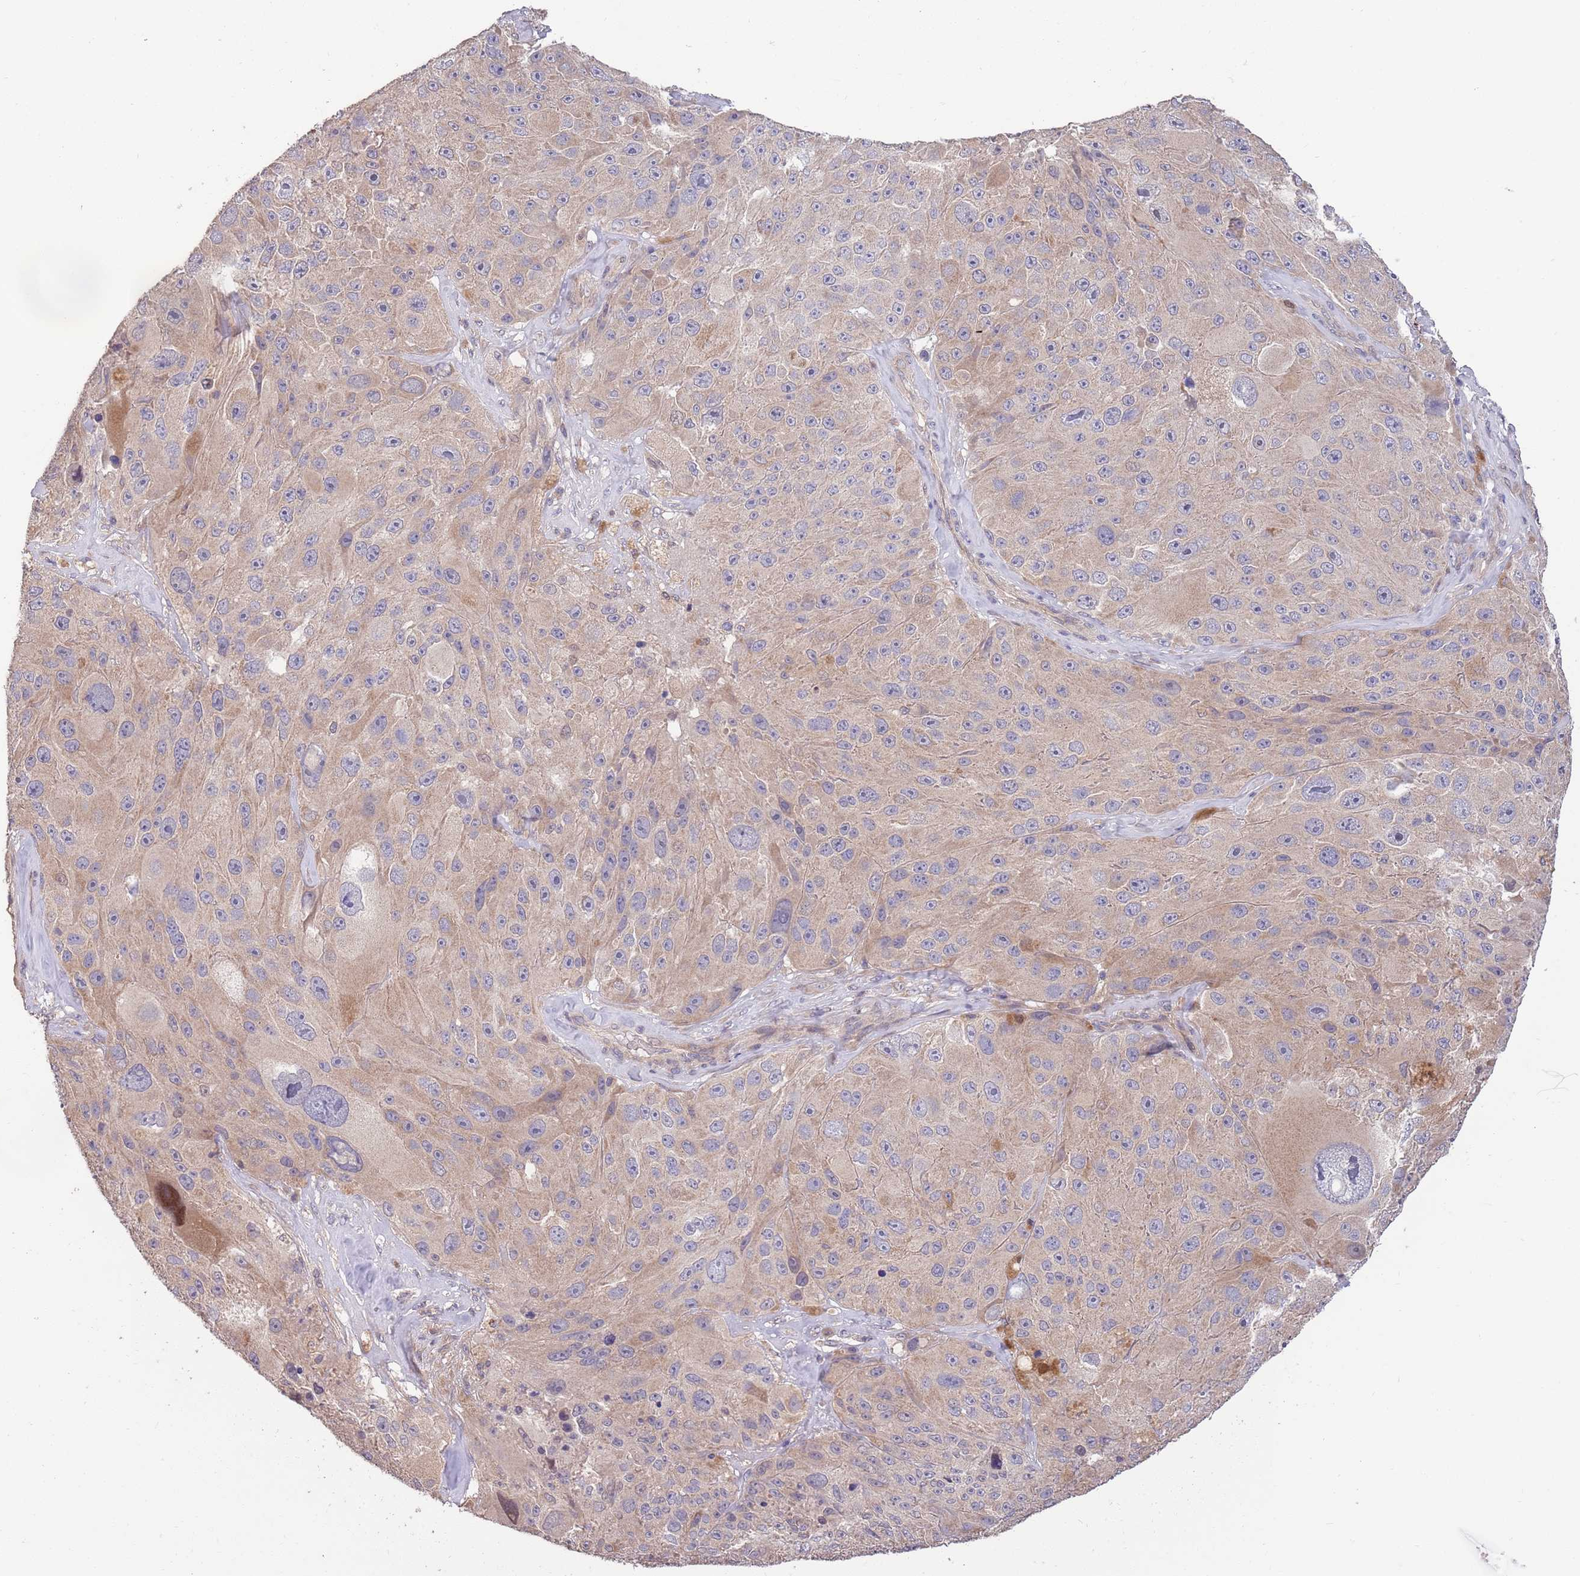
{"staining": {"intensity": "weak", "quantity": ">75%", "location": "cytoplasmic/membranous"}, "tissue": "melanoma", "cell_type": "Tumor cells", "image_type": "cancer", "snomed": [{"axis": "morphology", "description": "Malignant melanoma, Metastatic site"}, {"axis": "topography", "description": "Lymph node"}], "caption": "Melanoma was stained to show a protein in brown. There is low levels of weak cytoplasmic/membranous positivity in about >75% of tumor cells. (DAB (3,3'-diaminobenzidine) IHC, brown staining for protein, blue staining for nuclei).", "gene": "MARVELD2", "patient": {"sex": "male", "age": 62}}